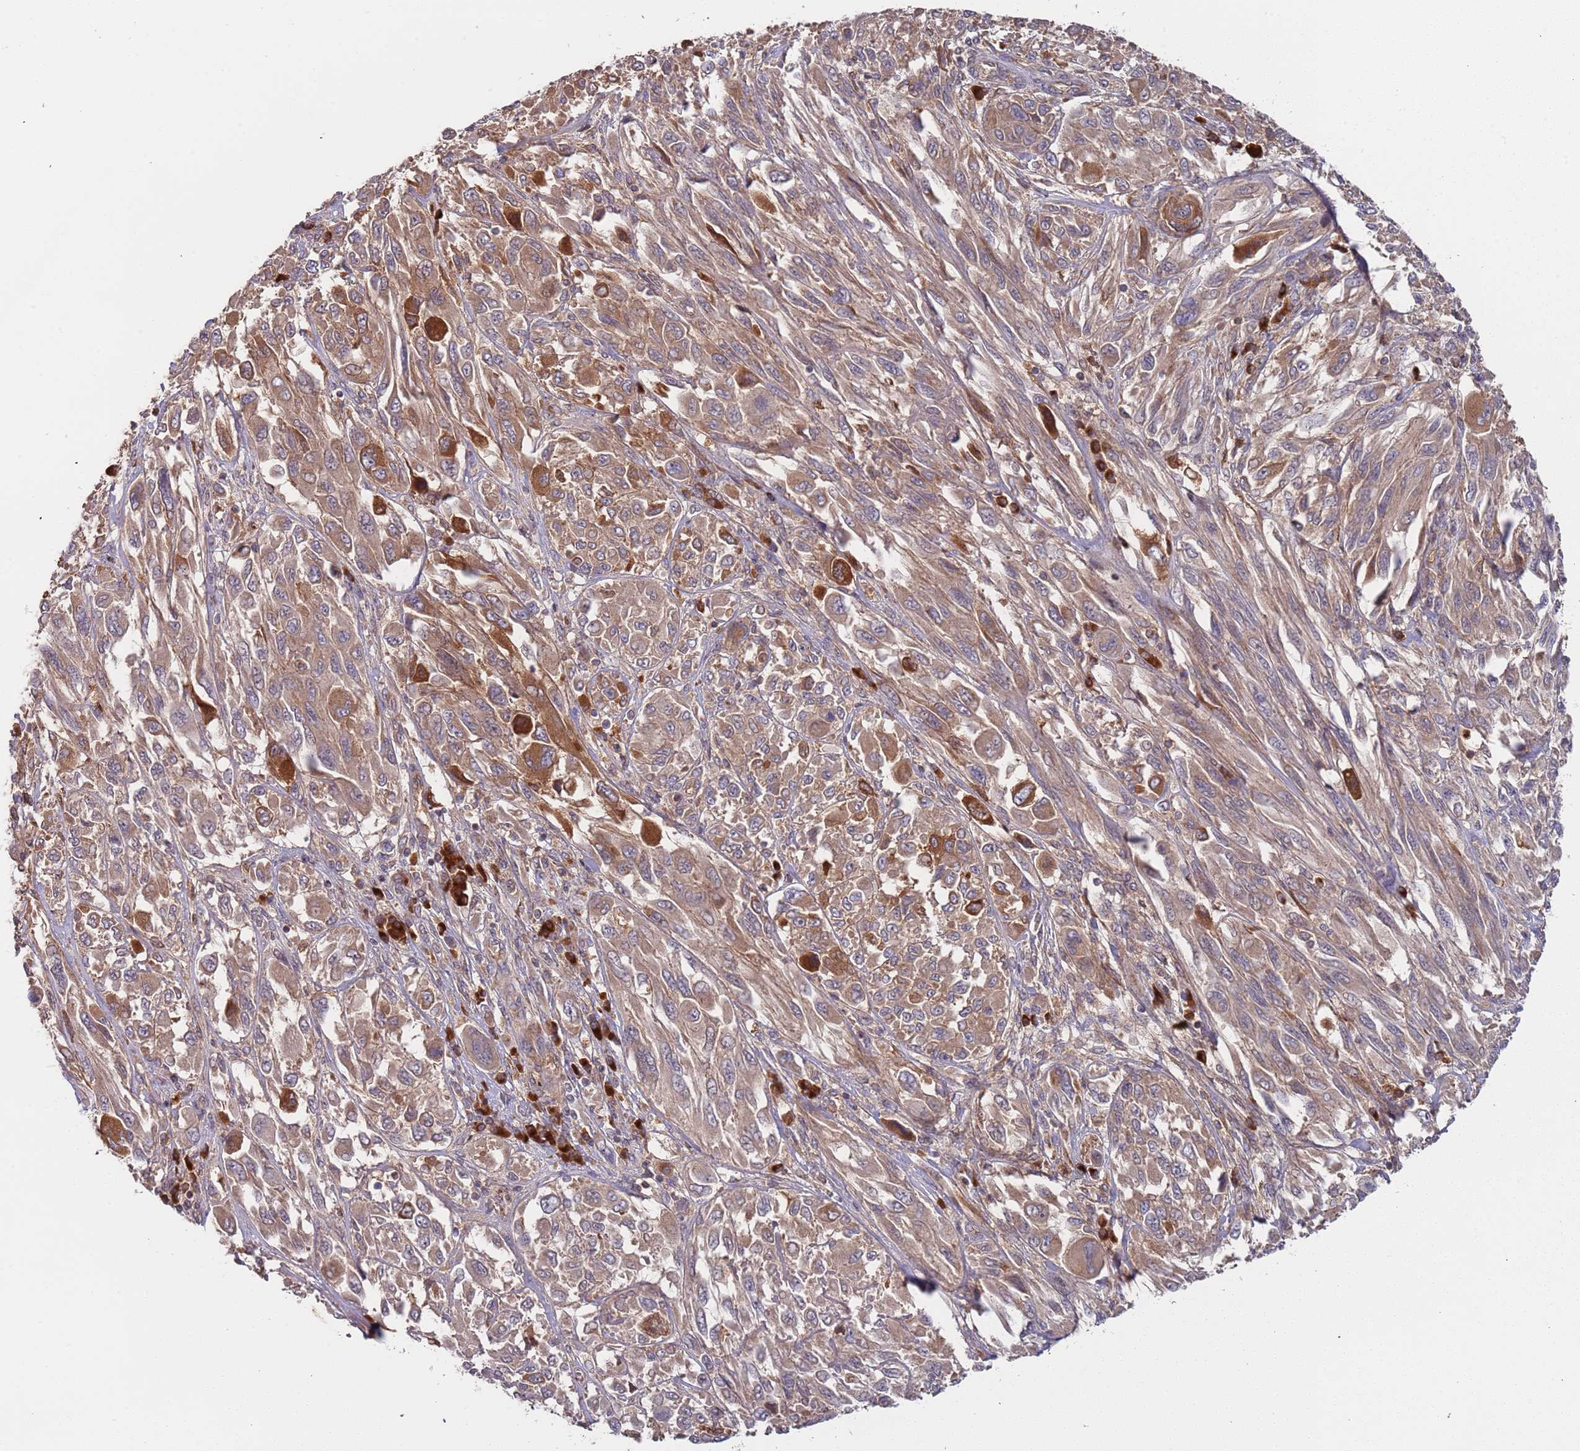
{"staining": {"intensity": "moderate", "quantity": ">75%", "location": "cytoplasmic/membranous"}, "tissue": "melanoma", "cell_type": "Tumor cells", "image_type": "cancer", "snomed": [{"axis": "morphology", "description": "Malignant melanoma, NOS"}, {"axis": "topography", "description": "Skin"}], "caption": "Tumor cells reveal medium levels of moderate cytoplasmic/membranous positivity in approximately >75% of cells in human malignant melanoma.", "gene": "OR5A2", "patient": {"sex": "female", "age": 91}}